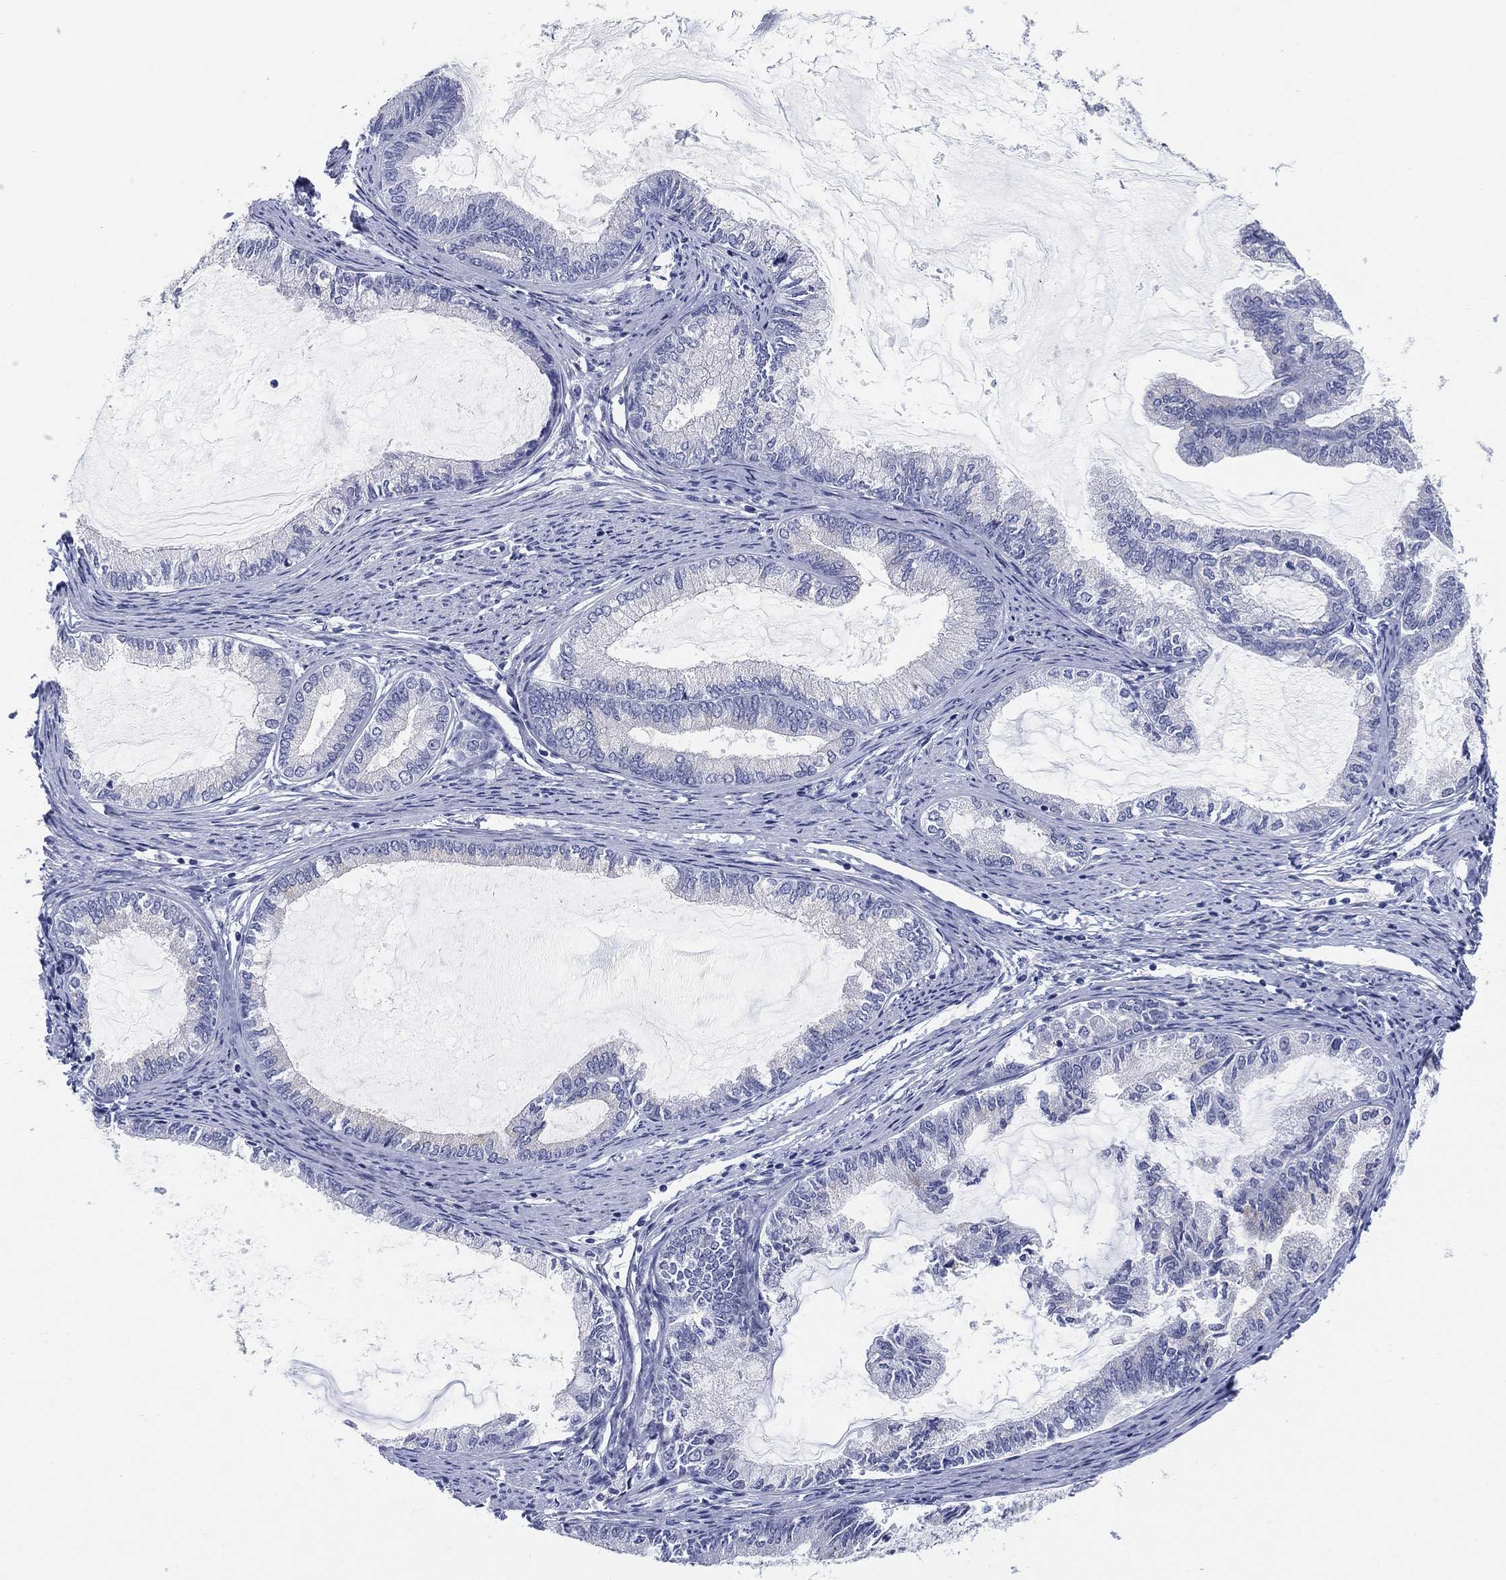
{"staining": {"intensity": "negative", "quantity": "none", "location": "none"}, "tissue": "endometrial cancer", "cell_type": "Tumor cells", "image_type": "cancer", "snomed": [{"axis": "morphology", "description": "Adenocarcinoma, NOS"}, {"axis": "topography", "description": "Endometrium"}], "caption": "DAB (3,3'-diaminobenzidine) immunohistochemical staining of endometrial cancer (adenocarcinoma) reveals no significant staining in tumor cells. (DAB (3,3'-diaminobenzidine) IHC, high magnification).", "gene": "CLUL1", "patient": {"sex": "female", "age": 86}}